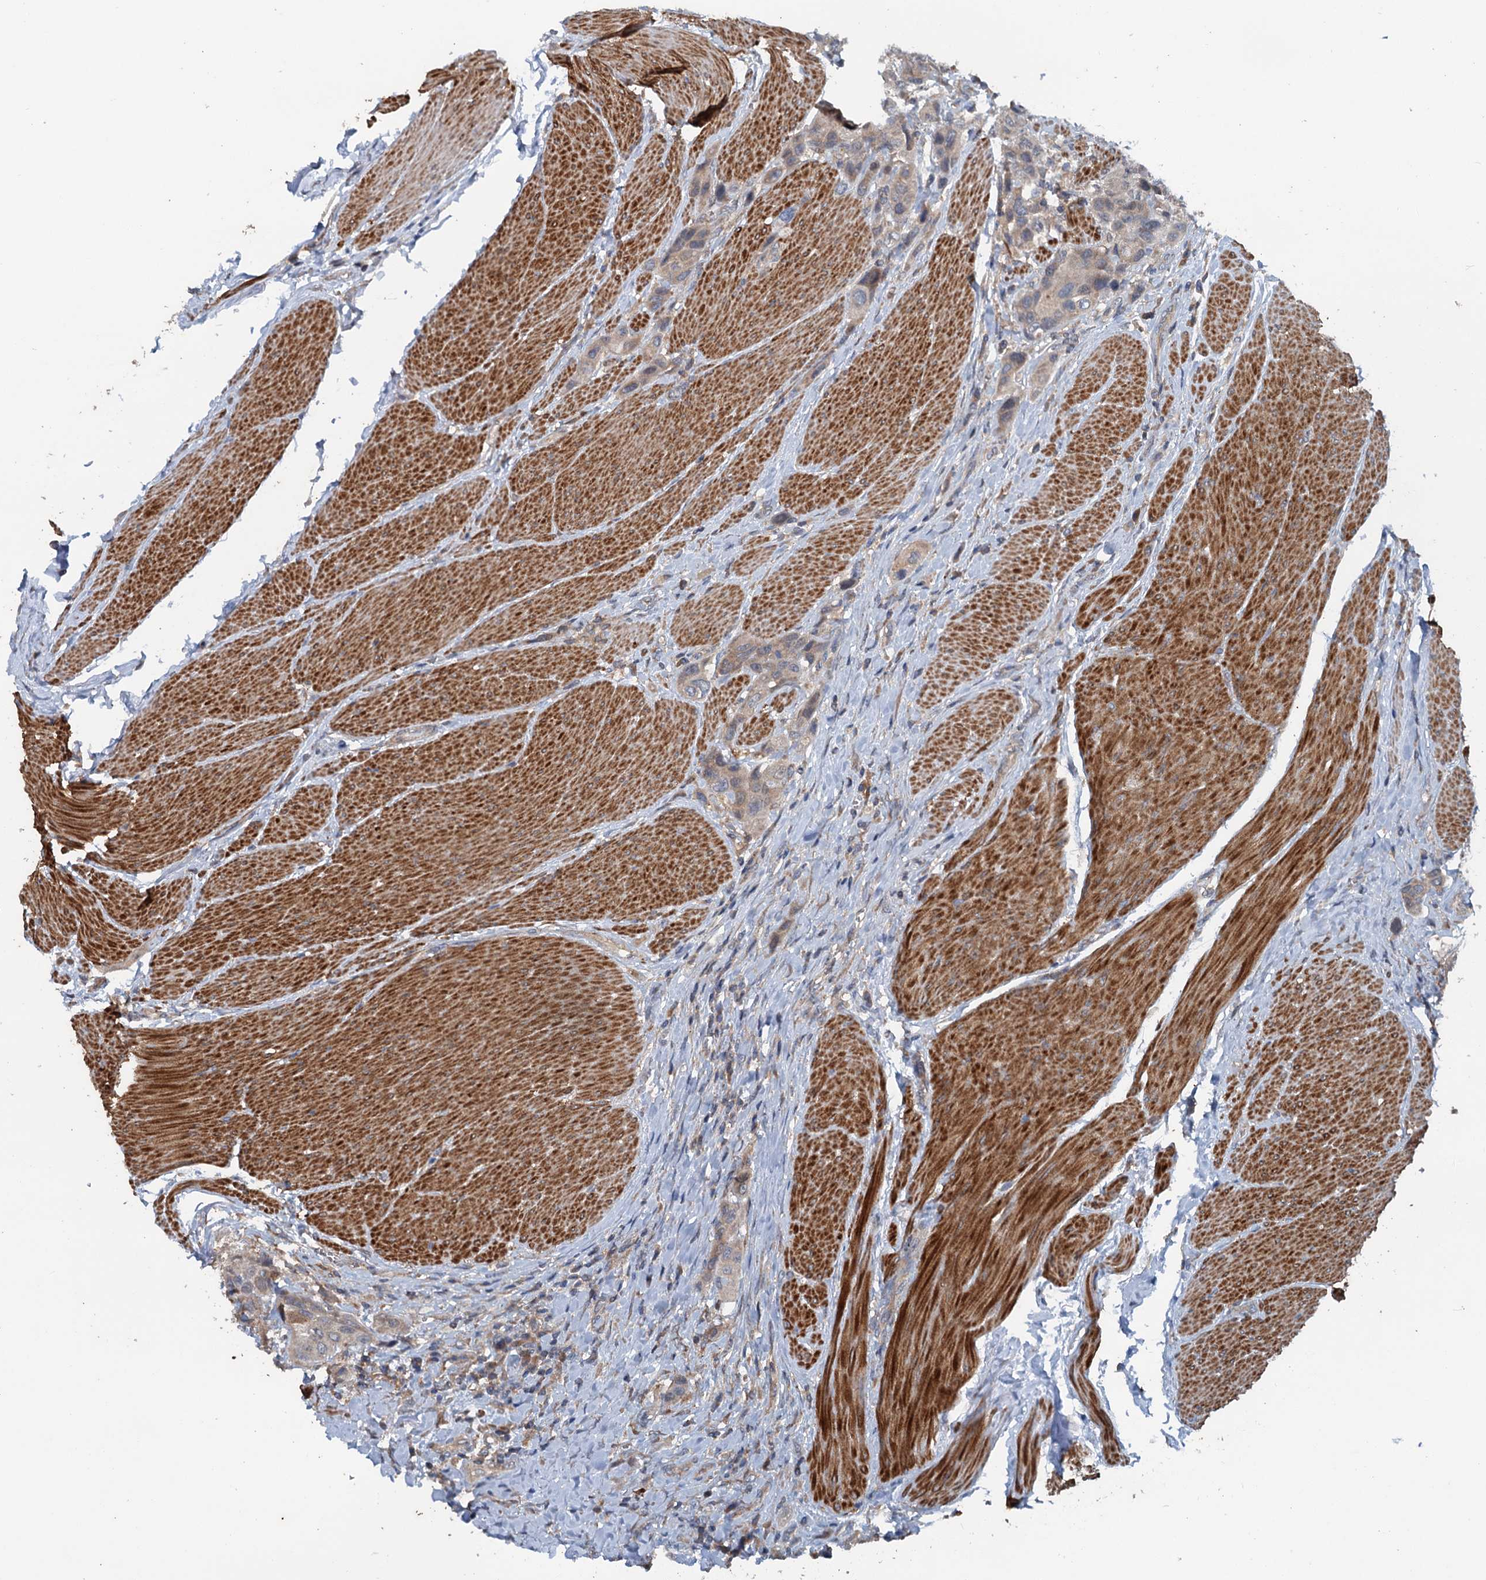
{"staining": {"intensity": "weak", "quantity": "<25%", "location": "cytoplasmic/membranous"}, "tissue": "urothelial cancer", "cell_type": "Tumor cells", "image_type": "cancer", "snomed": [{"axis": "morphology", "description": "Urothelial carcinoma, High grade"}, {"axis": "topography", "description": "Urinary bladder"}], "caption": "Urothelial cancer was stained to show a protein in brown. There is no significant expression in tumor cells. The staining is performed using DAB (3,3'-diaminobenzidine) brown chromogen with nuclei counter-stained in using hematoxylin.", "gene": "TEDC1", "patient": {"sex": "male", "age": 50}}